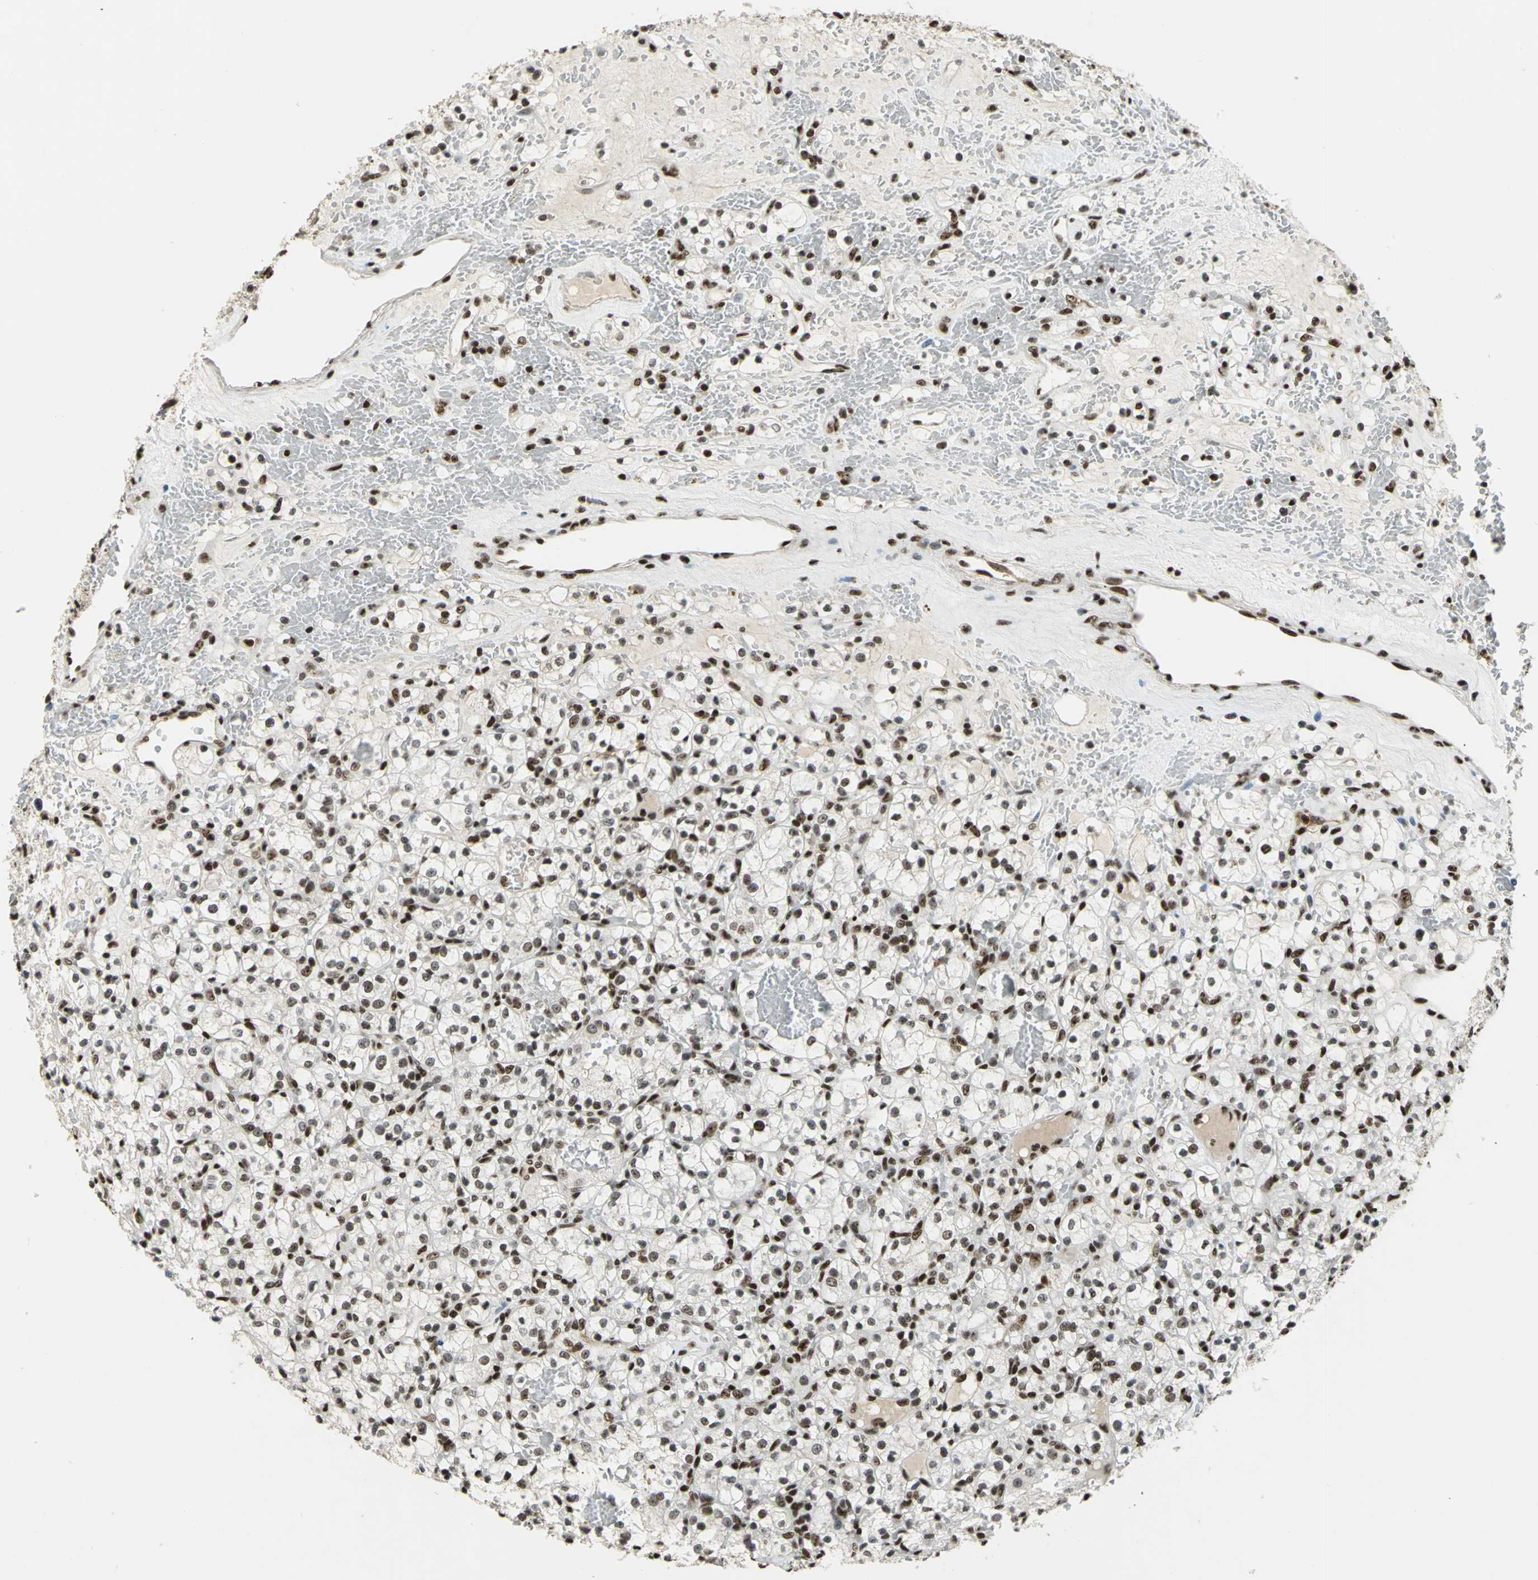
{"staining": {"intensity": "moderate", "quantity": ">75%", "location": "nuclear"}, "tissue": "renal cancer", "cell_type": "Tumor cells", "image_type": "cancer", "snomed": [{"axis": "morphology", "description": "Adenocarcinoma, NOS"}, {"axis": "topography", "description": "Kidney"}], "caption": "Renal cancer (adenocarcinoma) tissue demonstrates moderate nuclear positivity in approximately >75% of tumor cells, visualized by immunohistochemistry.", "gene": "UBTF", "patient": {"sex": "female", "age": 60}}